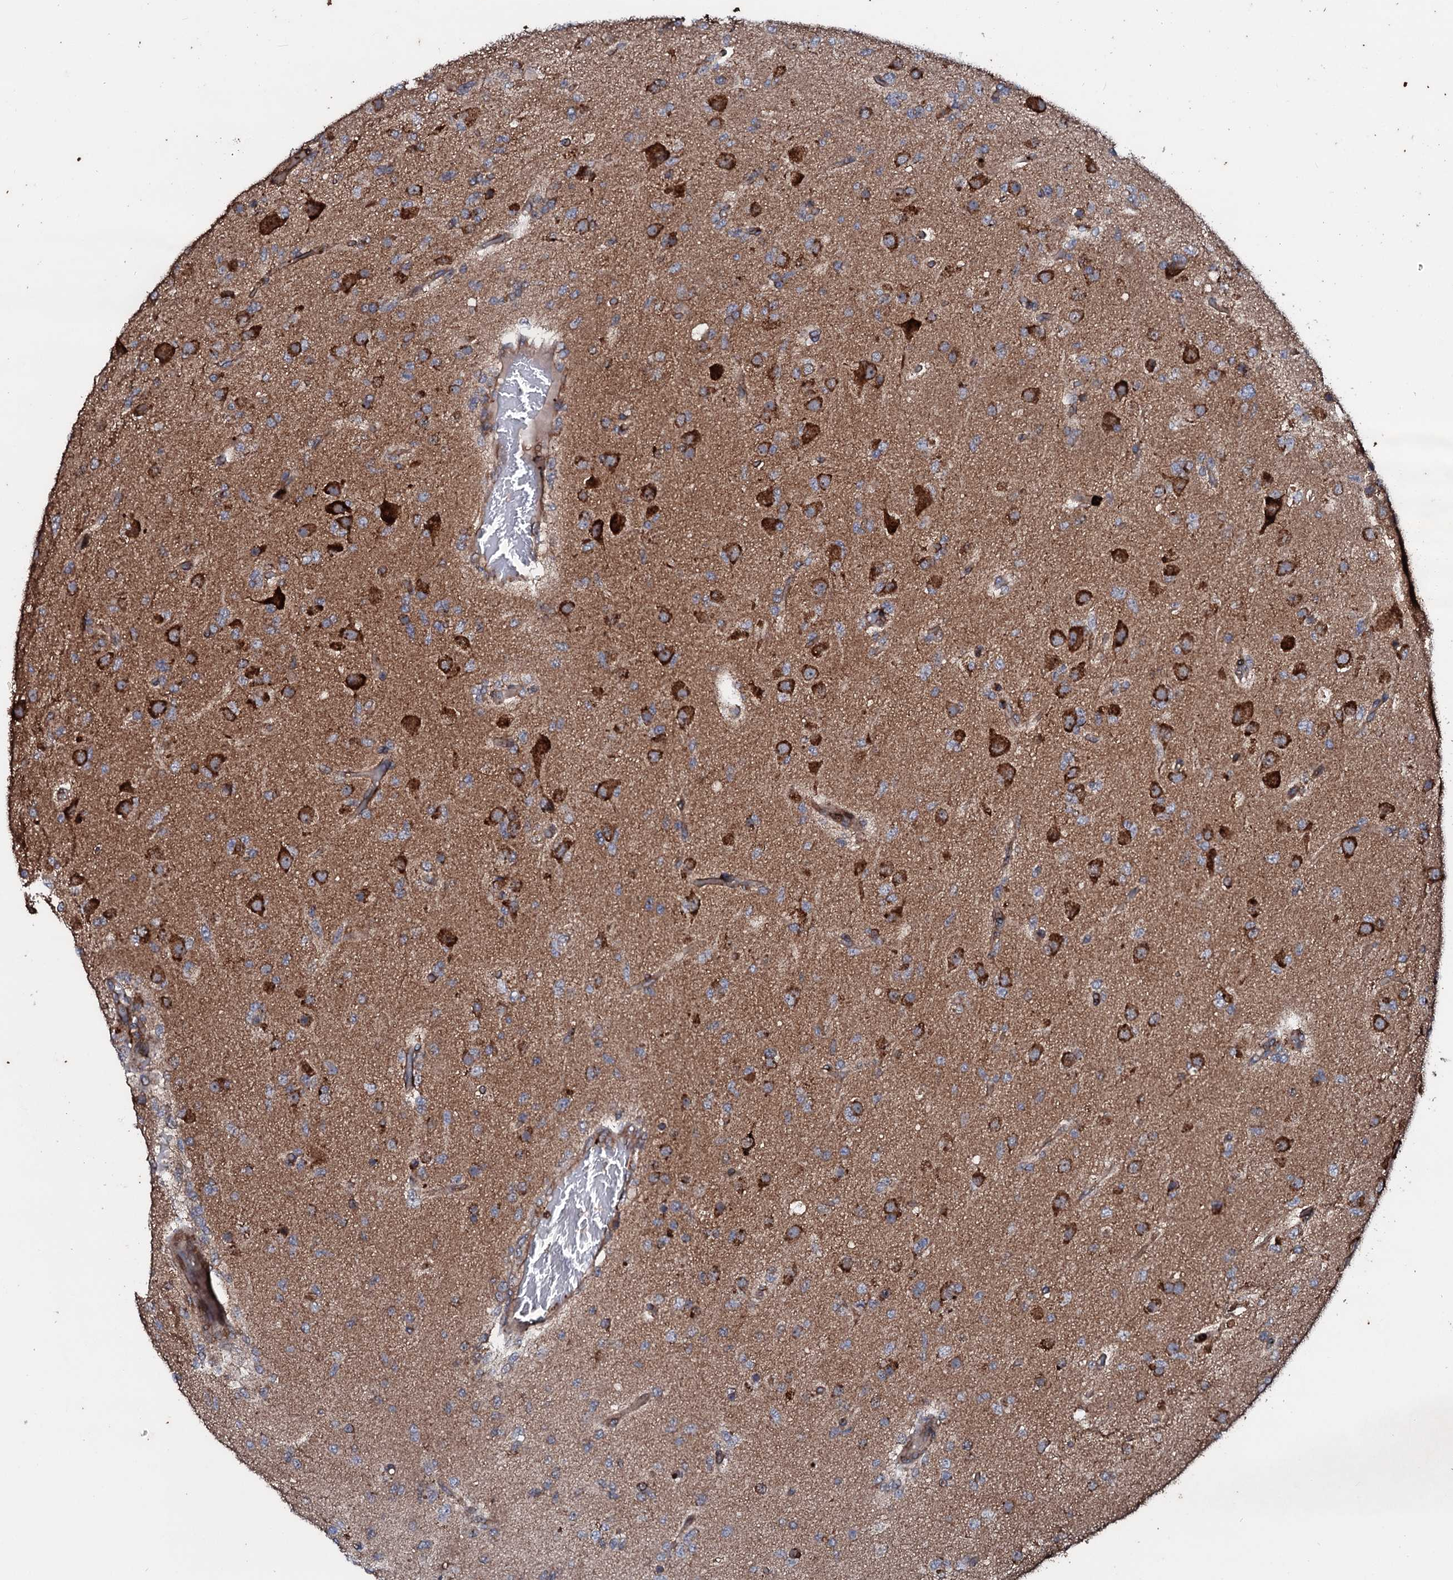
{"staining": {"intensity": "moderate", "quantity": ">75%", "location": "cytoplasmic/membranous"}, "tissue": "glioma", "cell_type": "Tumor cells", "image_type": "cancer", "snomed": [{"axis": "morphology", "description": "Glioma, malignant, High grade"}, {"axis": "topography", "description": "Brain"}], "caption": "An immunohistochemistry micrograph of neoplastic tissue is shown. Protein staining in brown shows moderate cytoplasmic/membranous positivity in high-grade glioma (malignant) within tumor cells.", "gene": "SDHAF2", "patient": {"sex": "female", "age": 74}}